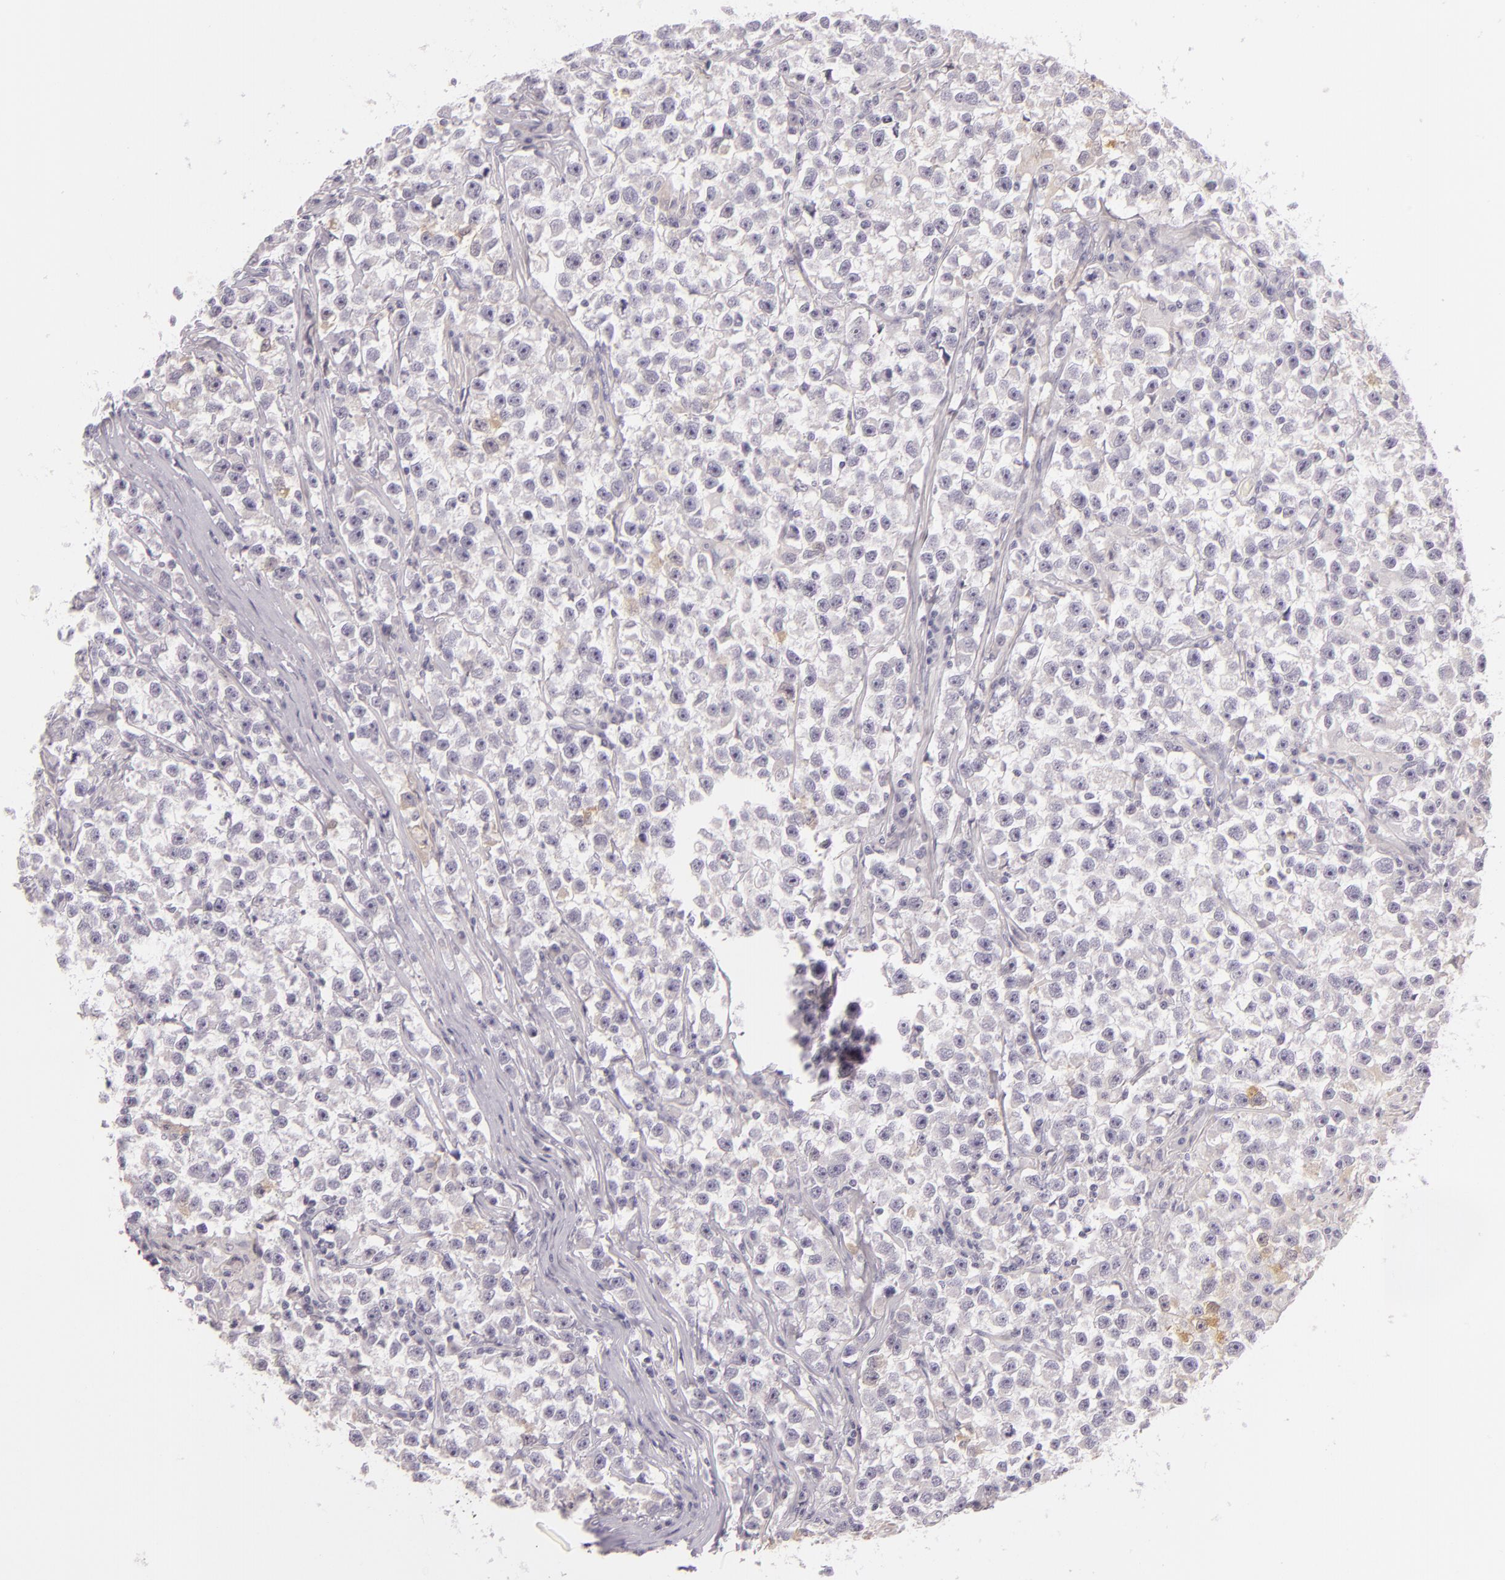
{"staining": {"intensity": "negative", "quantity": "none", "location": "none"}, "tissue": "testis cancer", "cell_type": "Tumor cells", "image_type": "cancer", "snomed": [{"axis": "morphology", "description": "Seminoma, NOS"}, {"axis": "topography", "description": "Testis"}], "caption": "A histopathology image of human testis cancer is negative for staining in tumor cells.", "gene": "CBS", "patient": {"sex": "male", "age": 33}}